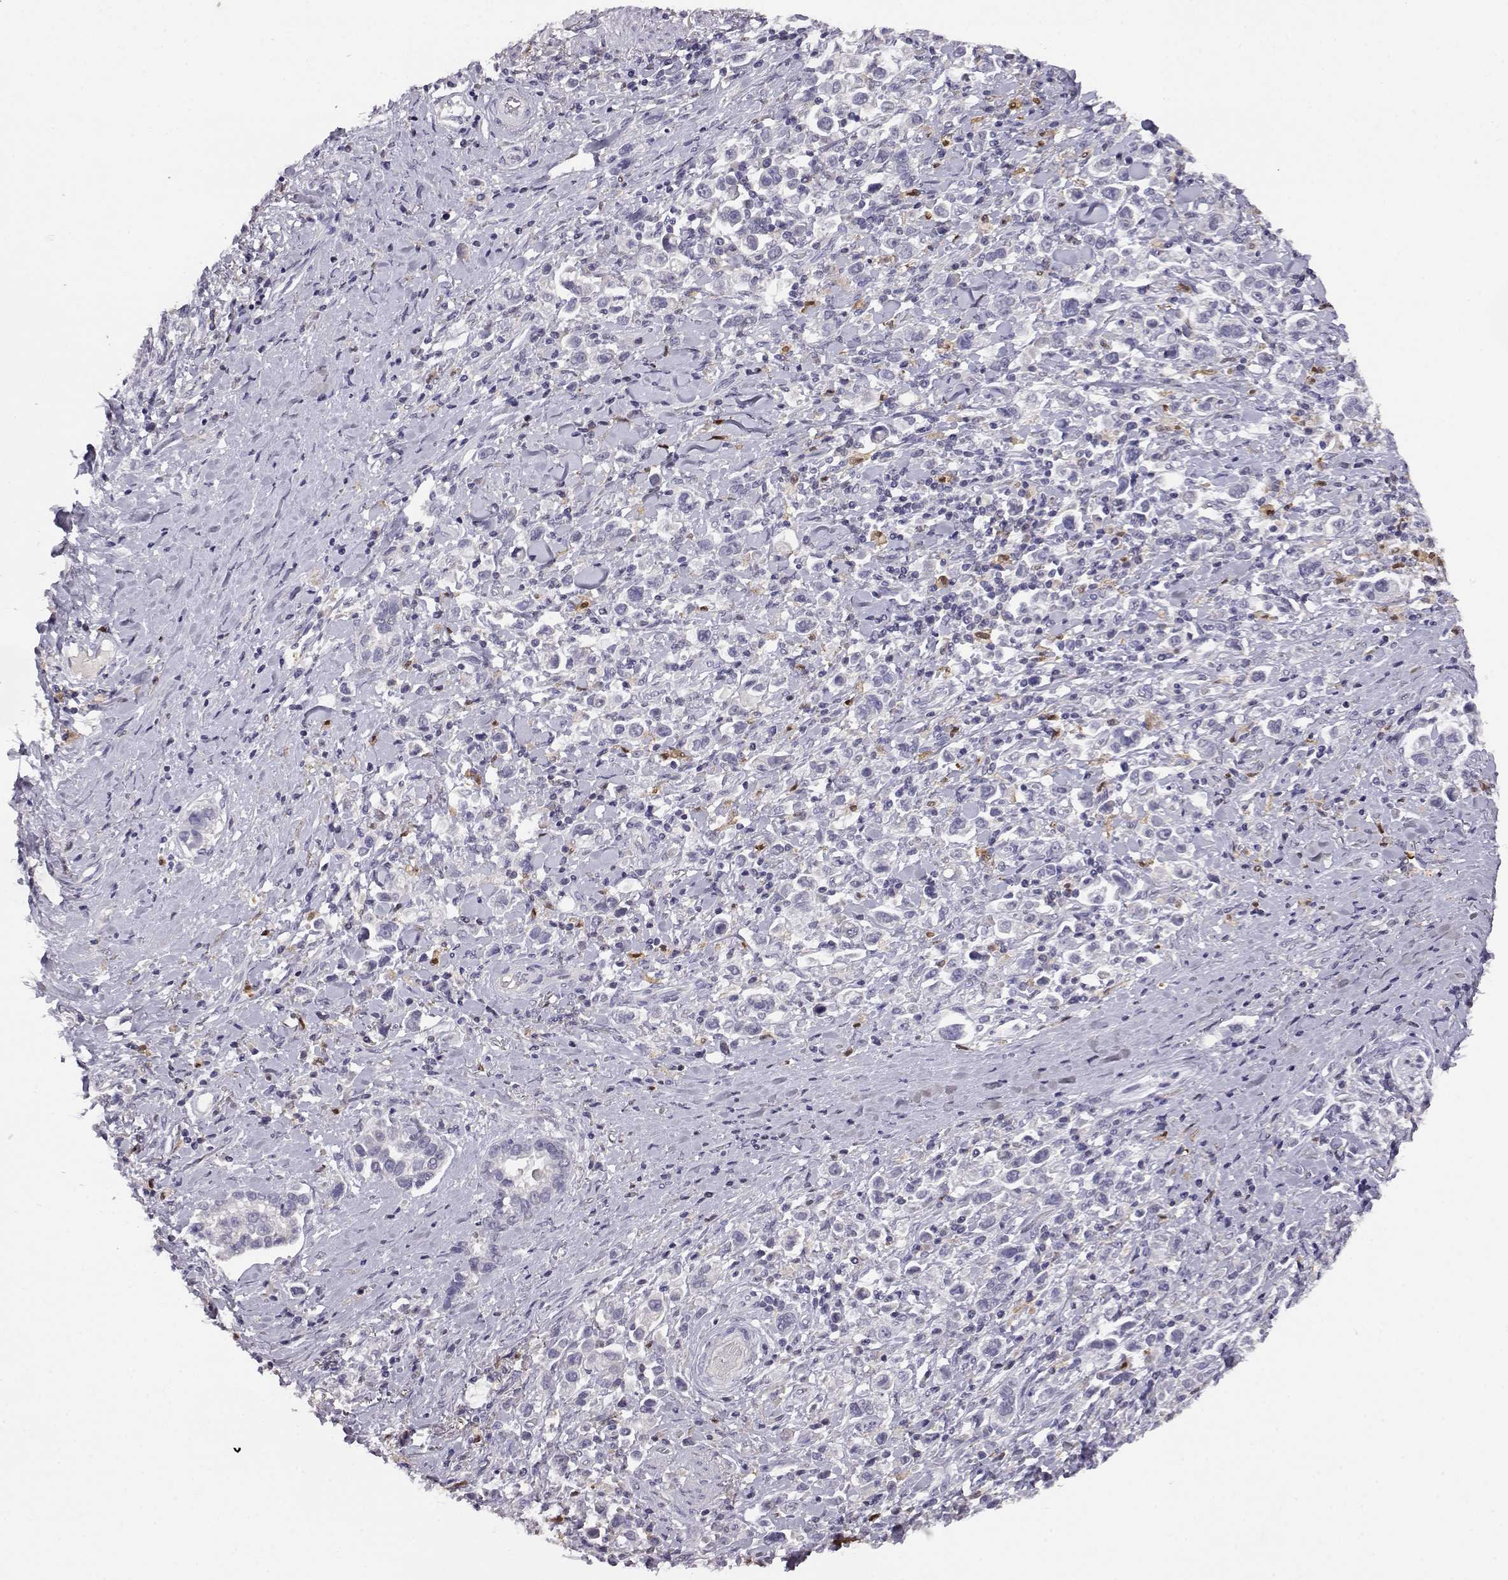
{"staining": {"intensity": "negative", "quantity": "none", "location": "none"}, "tissue": "stomach cancer", "cell_type": "Tumor cells", "image_type": "cancer", "snomed": [{"axis": "morphology", "description": "Adenocarcinoma, NOS"}, {"axis": "topography", "description": "Stomach"}], "caption": "Immunohistochemistry histopathology image of stomach cancer (adenocarcinoma) stained for a protein (brown), which shows no staining in tumor cells.", "gene": "AKR1B1", "patient": {"sex": "male", "age": 93}}